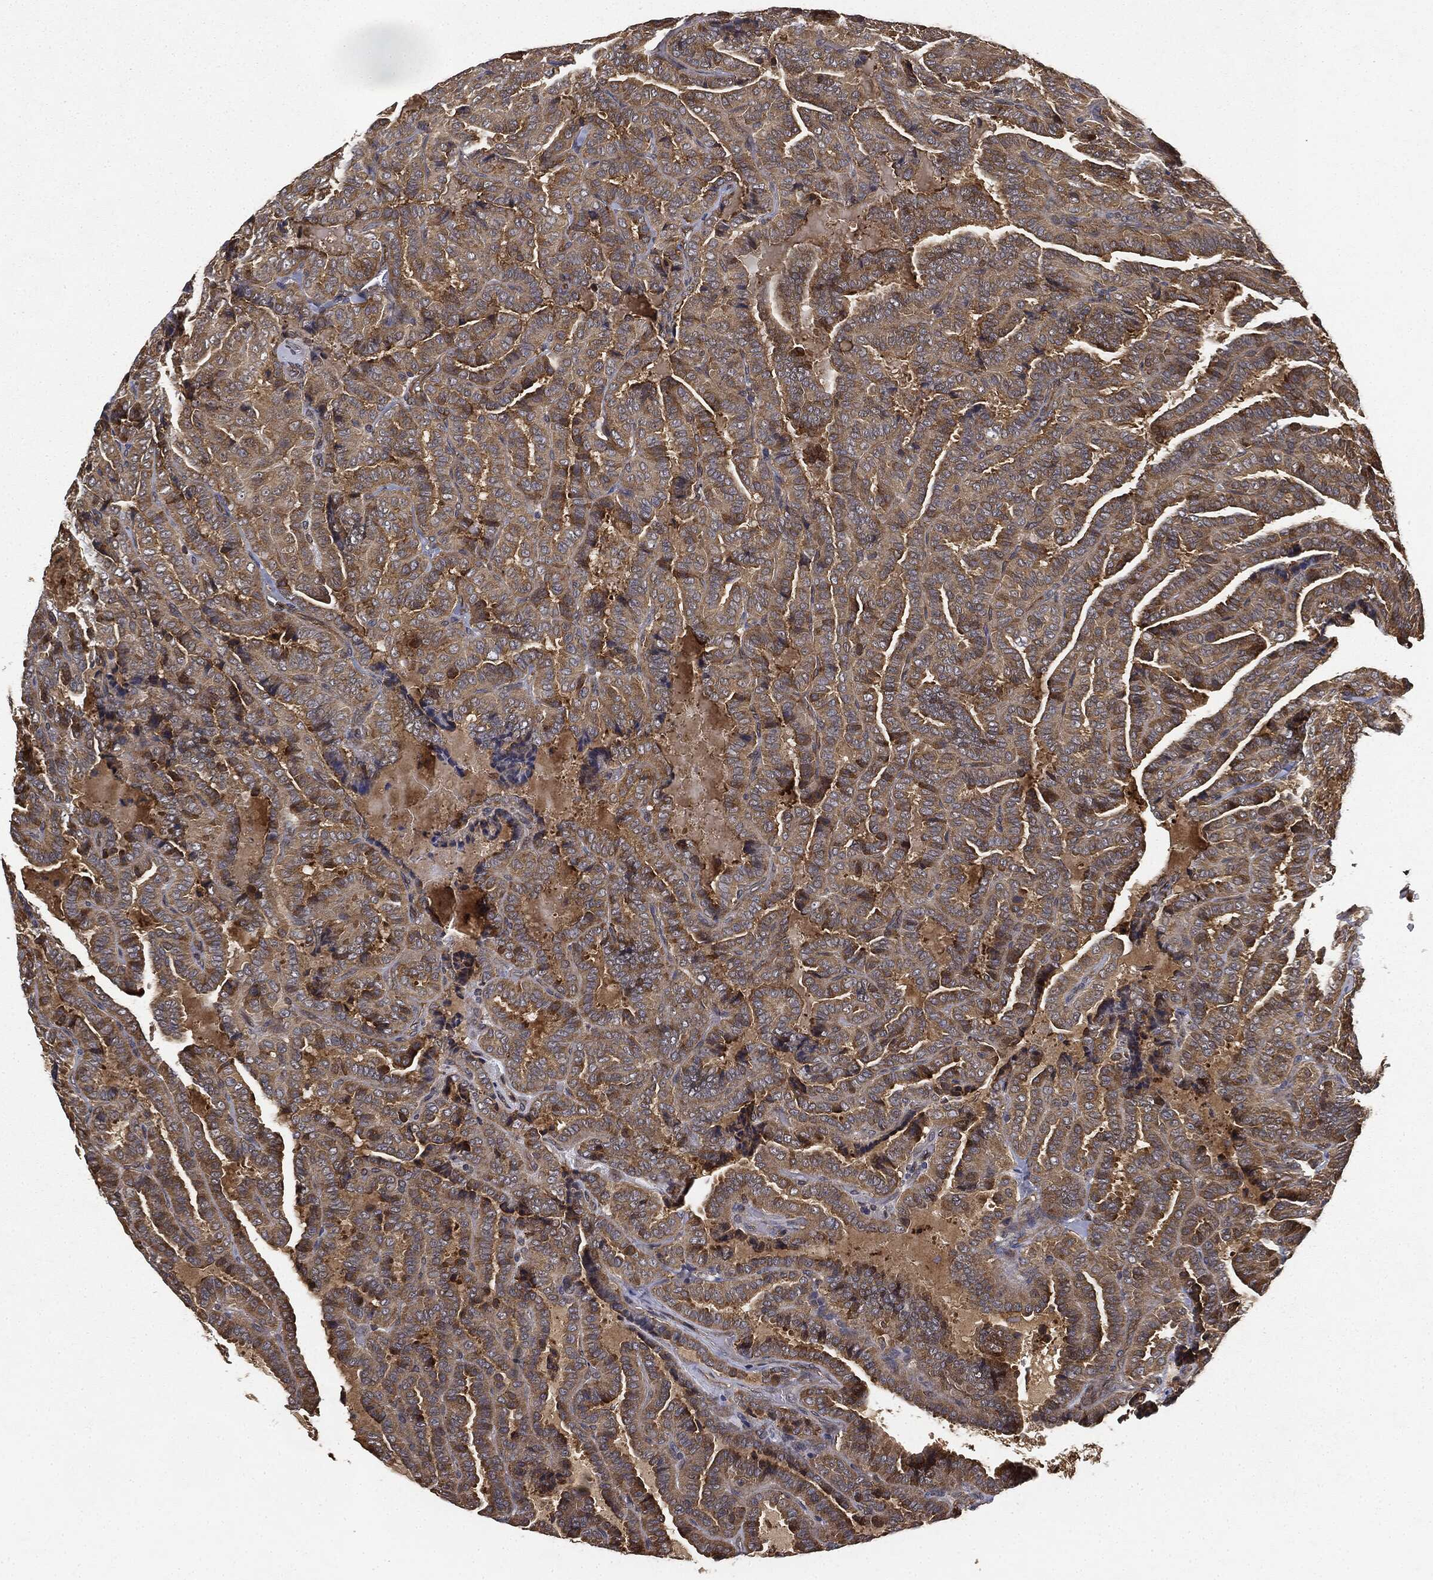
{"staining": {"intensity": "strong", "quantity": ">75%", "location": "cytoplasmic/membranous"}, "tissue": "thyroid cancer", "cell_type": "Tumor cells", "image_type": "cancer", "snomed": [{"axis": "morphology", "description": "Papillary adenocarcinoma, NOS"}, {"axis": "topography", "description": "Thyroid gland"}], "caption": "Thyroid cancer tissue shows strong cytoplasmic/membranous positivity in approximately >75% of tumor cells The staining was performed using DAB (3,3'-diaminobenzidine) to visualize the protein expression in brown, while the nuclei were stained in blue with hematoxylin (Magnification: 20x).", "gene": "MIER2", "patient": {"sex": "female", "age": 39}}